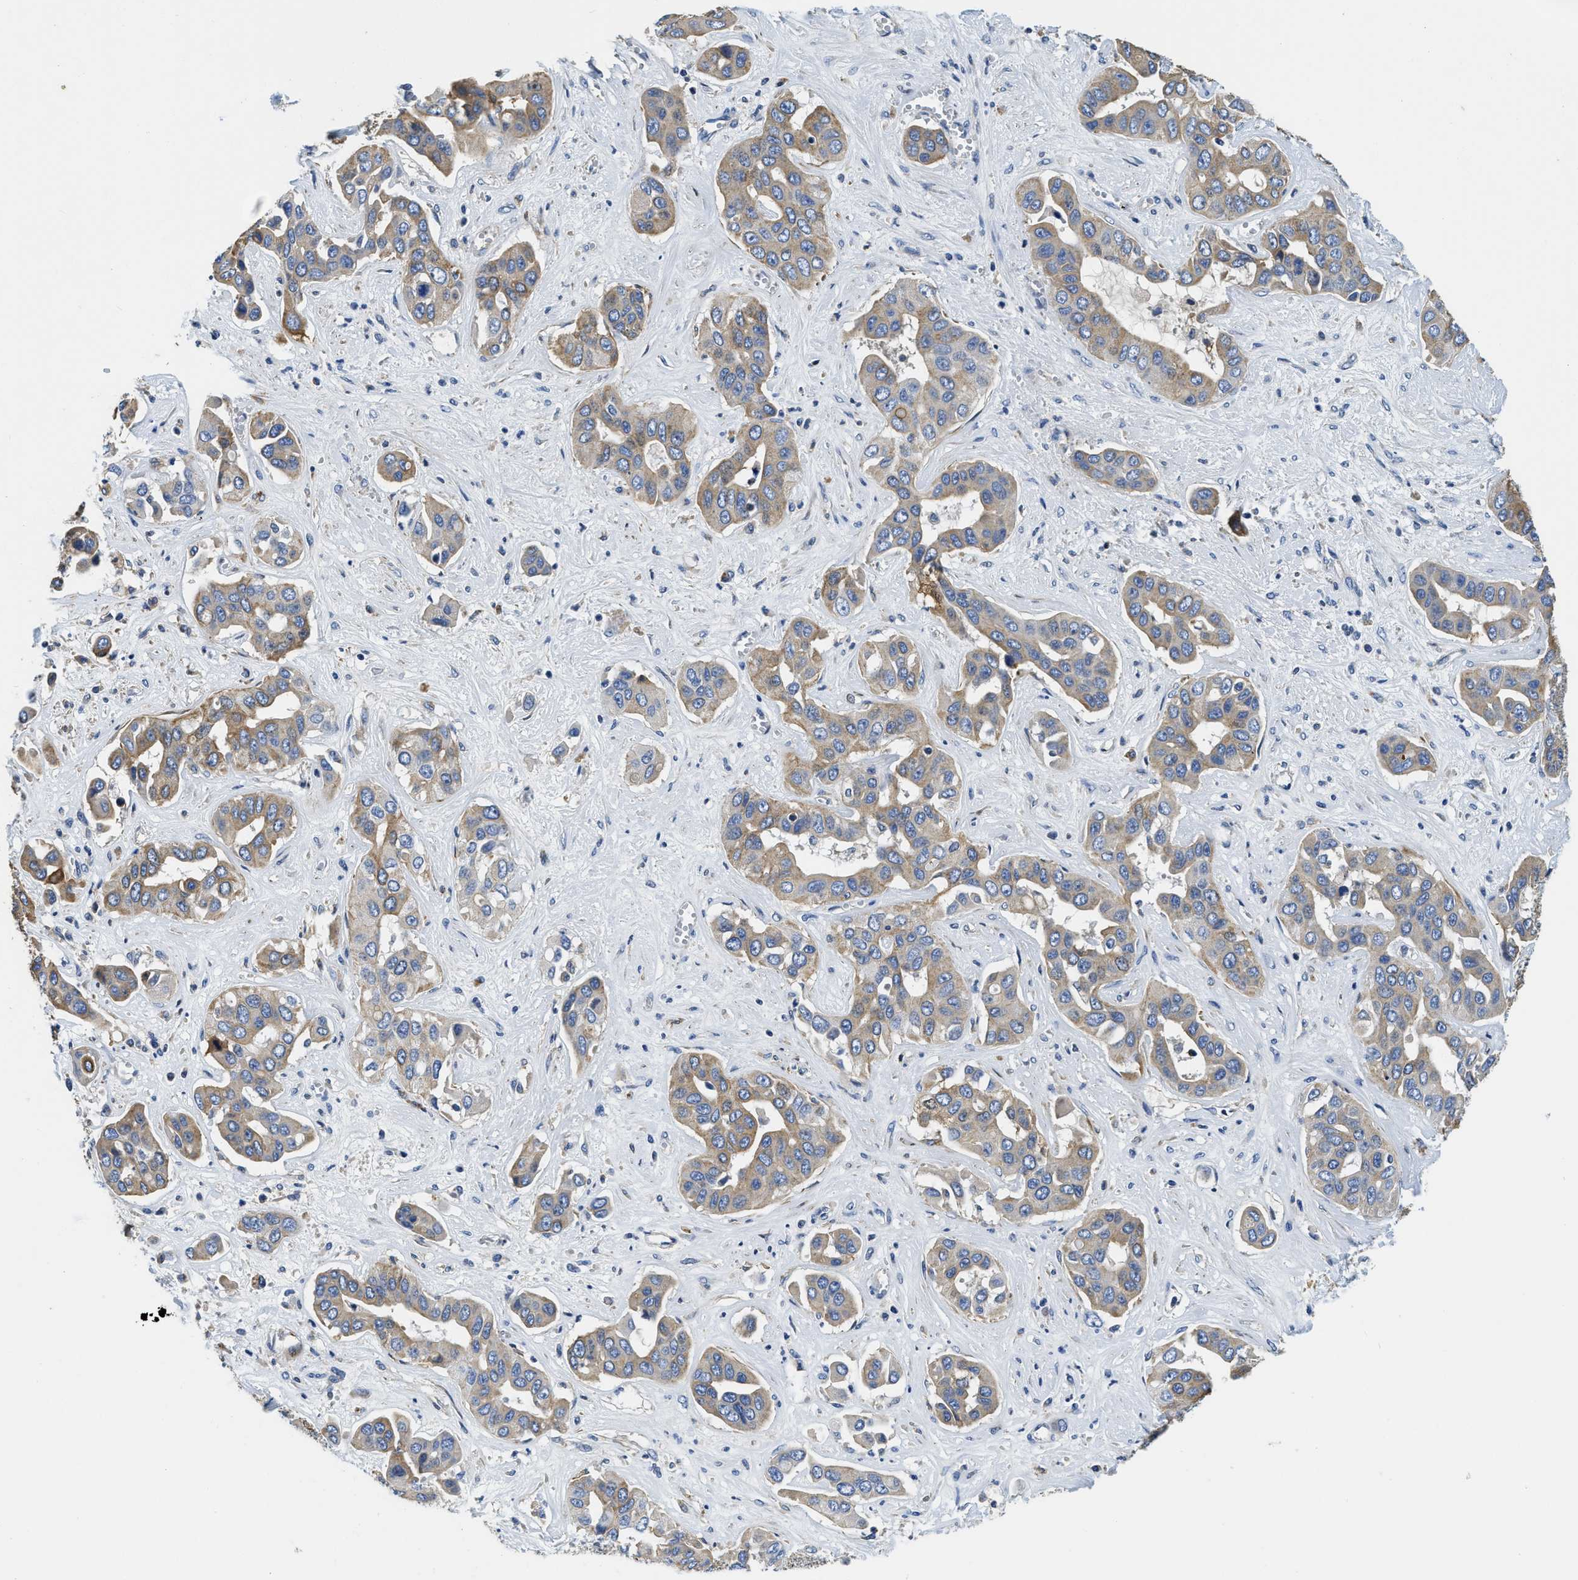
{"staining": {"intensity": "weak", "quantity": ">75%", "location": "cytoplasmic/membranous"}, "tissue": "liver cancer", "cell_type": "Tumor cells", "image_type": "cancer", "snomed": [{"axis": "morphology", "description": "Cholangiocarcinoma"}, {"axis": "topography", "description": "Liver"}], "caption": "Protein expression analysis of human liver cholangiocarcinoma reveals weak cytoplasmic/membranous expression in approximately >75% of tumor cells.", "gene": "STAT2", "patient": {"sex": "female", "age": 52}}